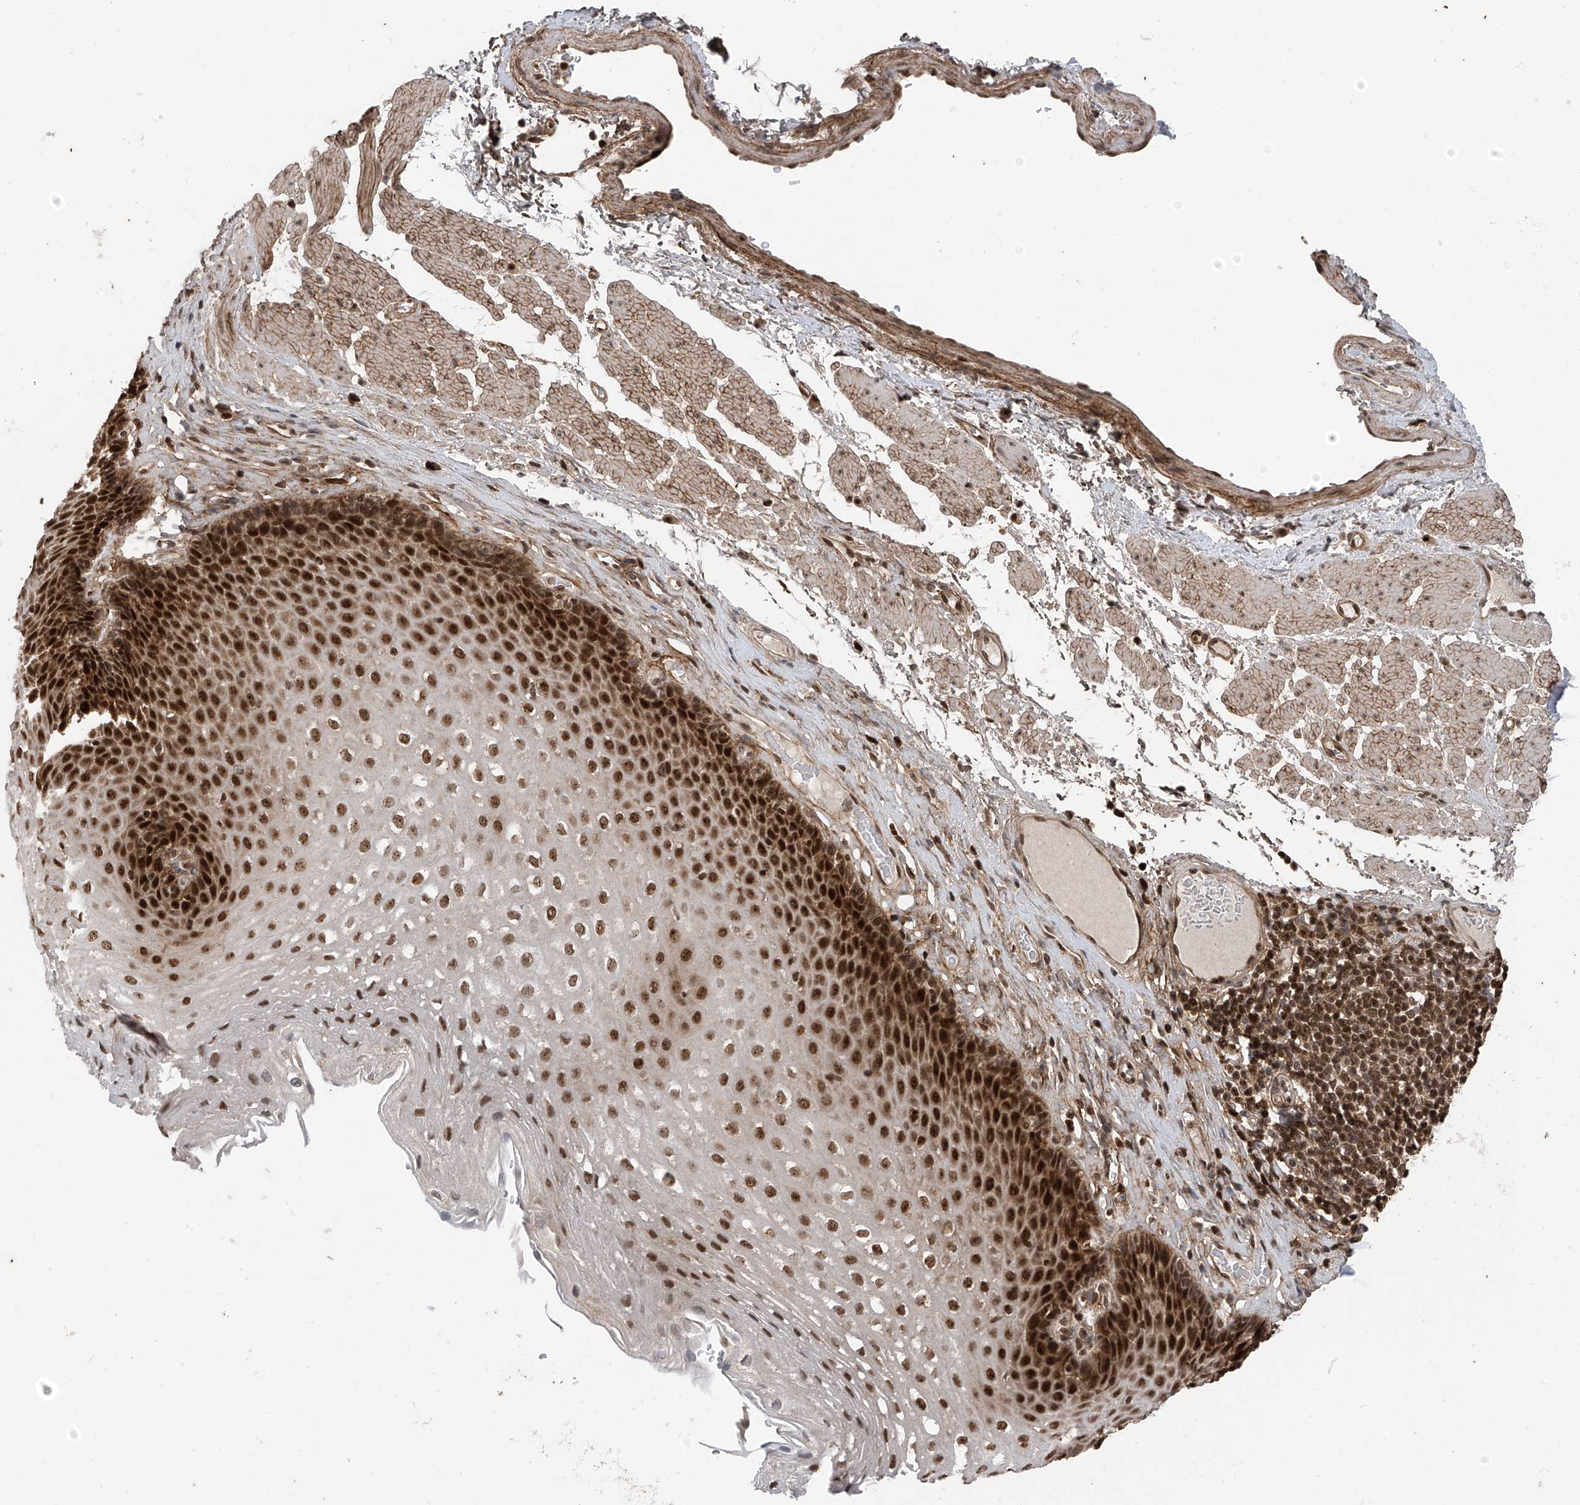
{"staining": {"intensity": "strong", "quantity": ">75%", "location": "nuclear"}, "tissue": "esophagus", "cell_type": "Squamous epithelial cells", "image_type": "normal", "snomed": [{"axis": "morphology", "description": "Normal tissue, NOS"}, {"axis": "topography", "description": "Esophagus"}], "caption": "About >75% of squamous epithelial cells in unremarkable human esophagus exhibit strong nuclear protein expression as visualized by brown immunohistochemical staining.", "gene": "DNAJC9", "patient": {"sex": "female", "age": 66}}